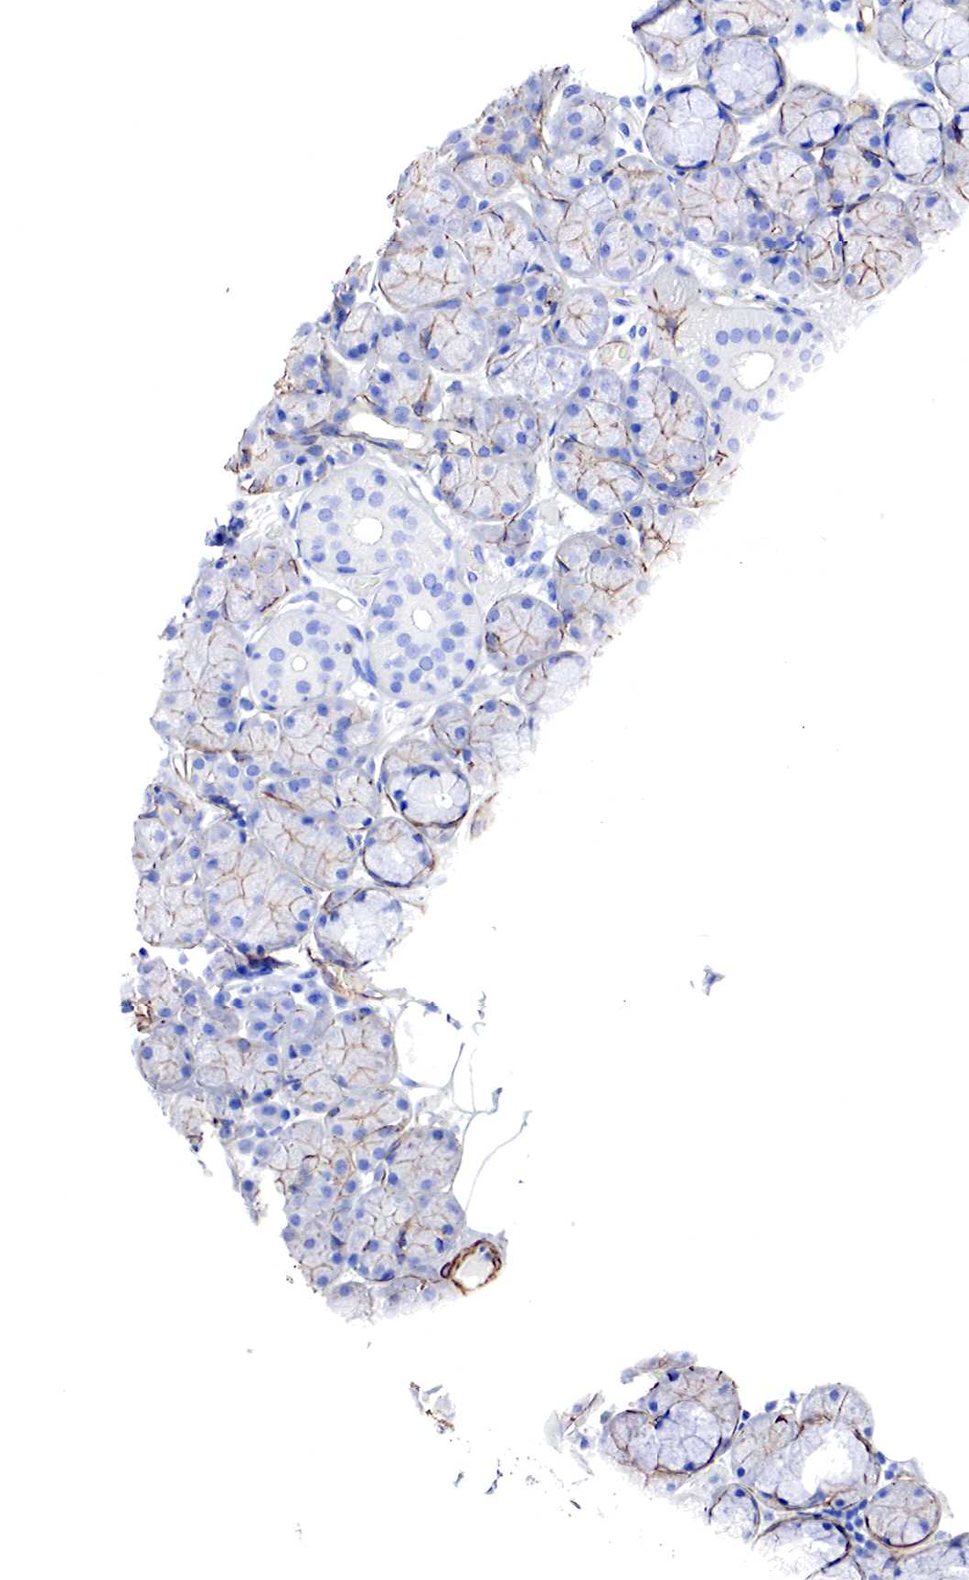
{"staining": {"intensity": "negative", "quantity": "none", "location": "none"}, "tissue": "salivary gland", "cell_type": "Glandular cells", "image_type": "normal", "snomed": [{"axis": "morphology", "description": "Normal tissue, NOS"}, {"axis": "topography", "description": "Salivary gland"}], "caption": "Glandular cells are negative for protein expression in normal human salivary gland.", "gene": "TPM1", "patient": {"sex": "male", "age": 54}}